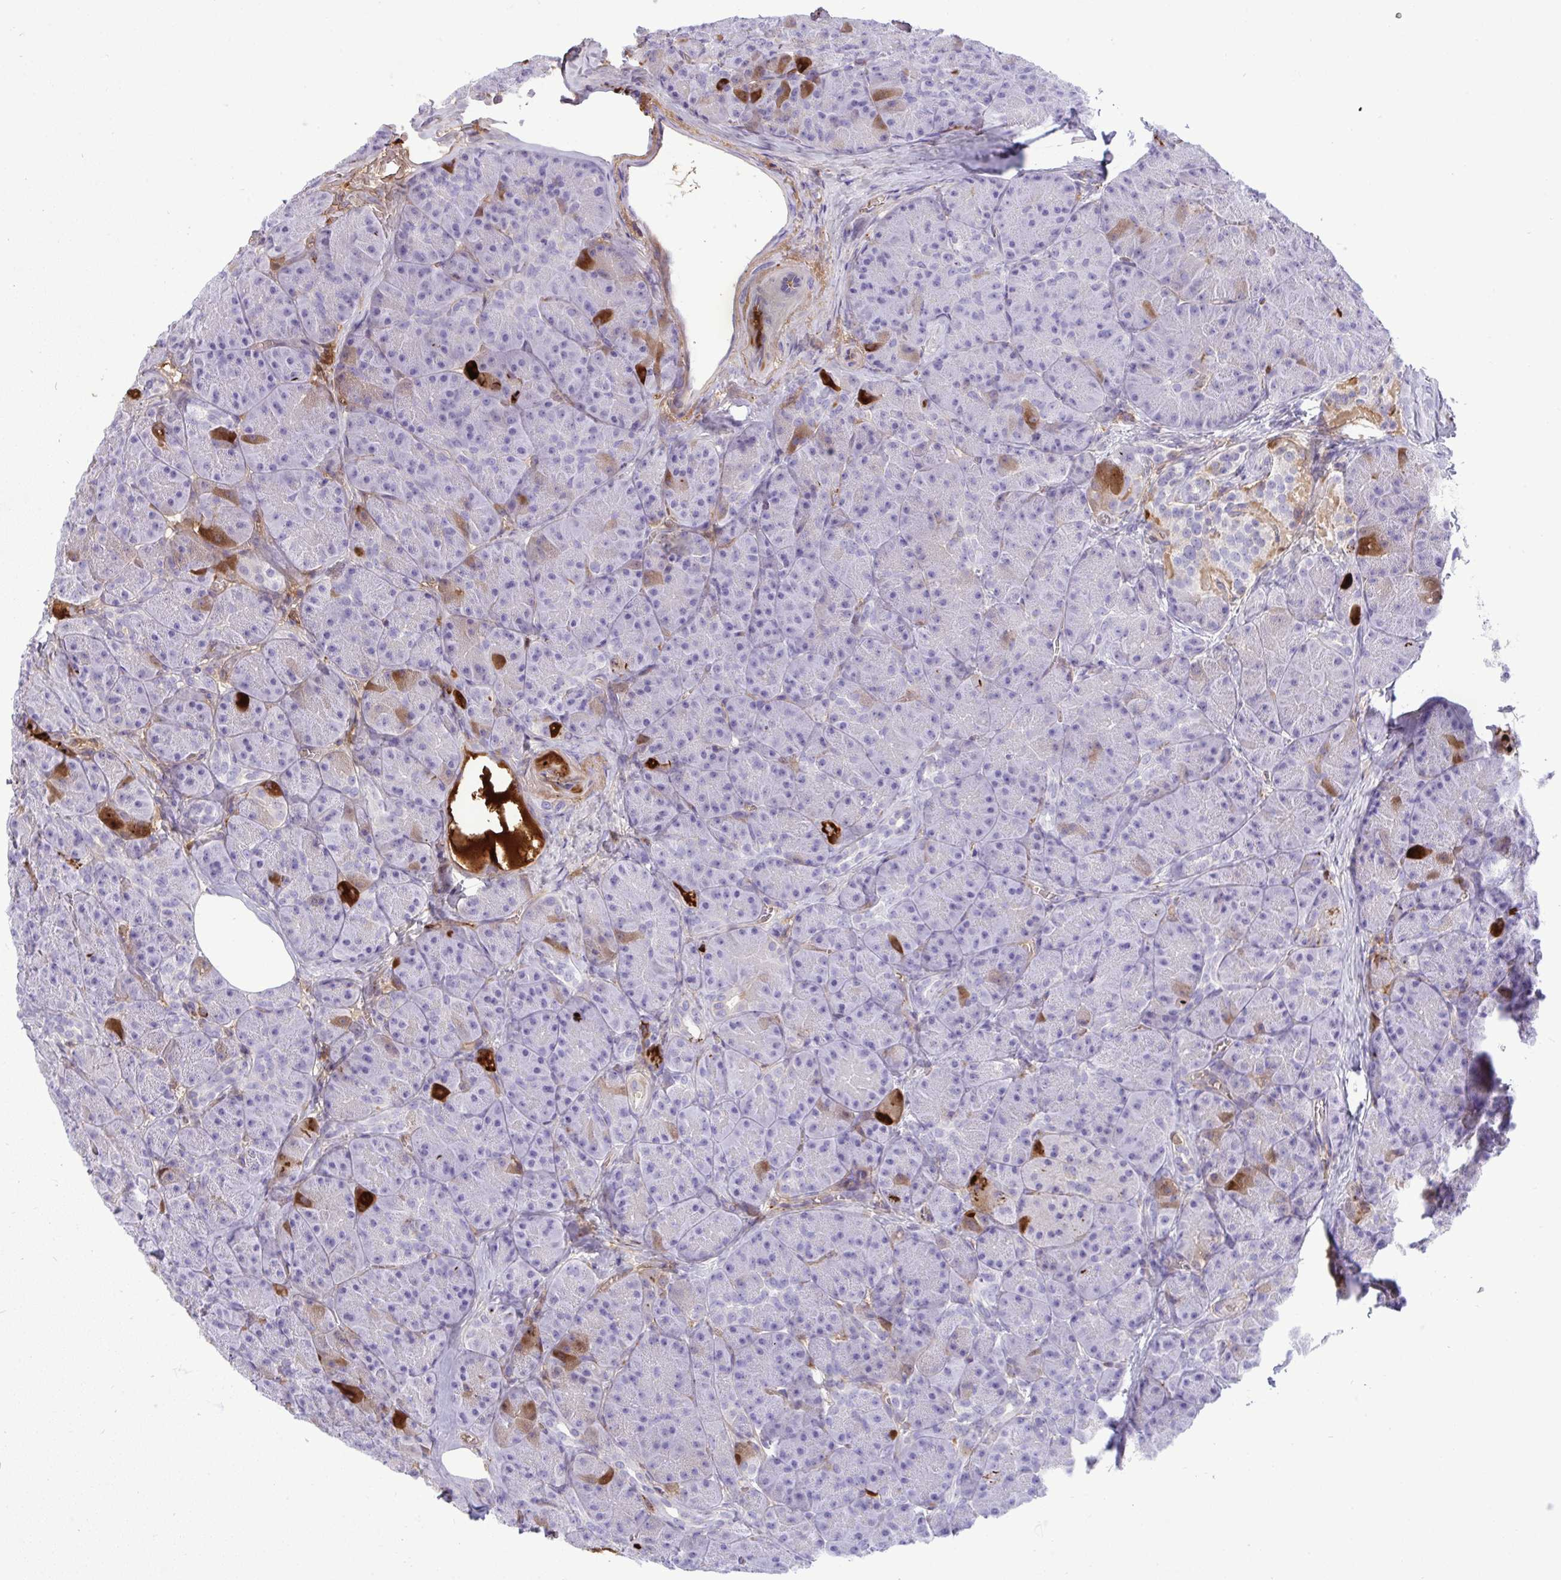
{"staining": {"intensity": "moderate", "quantity": "<25%", "location": "cytoplasmic/membranous"}, "tissue": "pancreas", "cell_type": "Exocrine glandular cells", "image_type": "normal", "snomed": [{"axis": "morphology", "description": "Normal tissue, NOS"}, {"axis": "topography", "description": "Pancreas"}], "caption": "Human pancreas stained for a protein (brown) reveals moderate cytoplasmic/membranous positive positivity in about <25% of exocrine glandular cells.", "gene": "F2", "patient": {"sex": "male", "age": 57}}